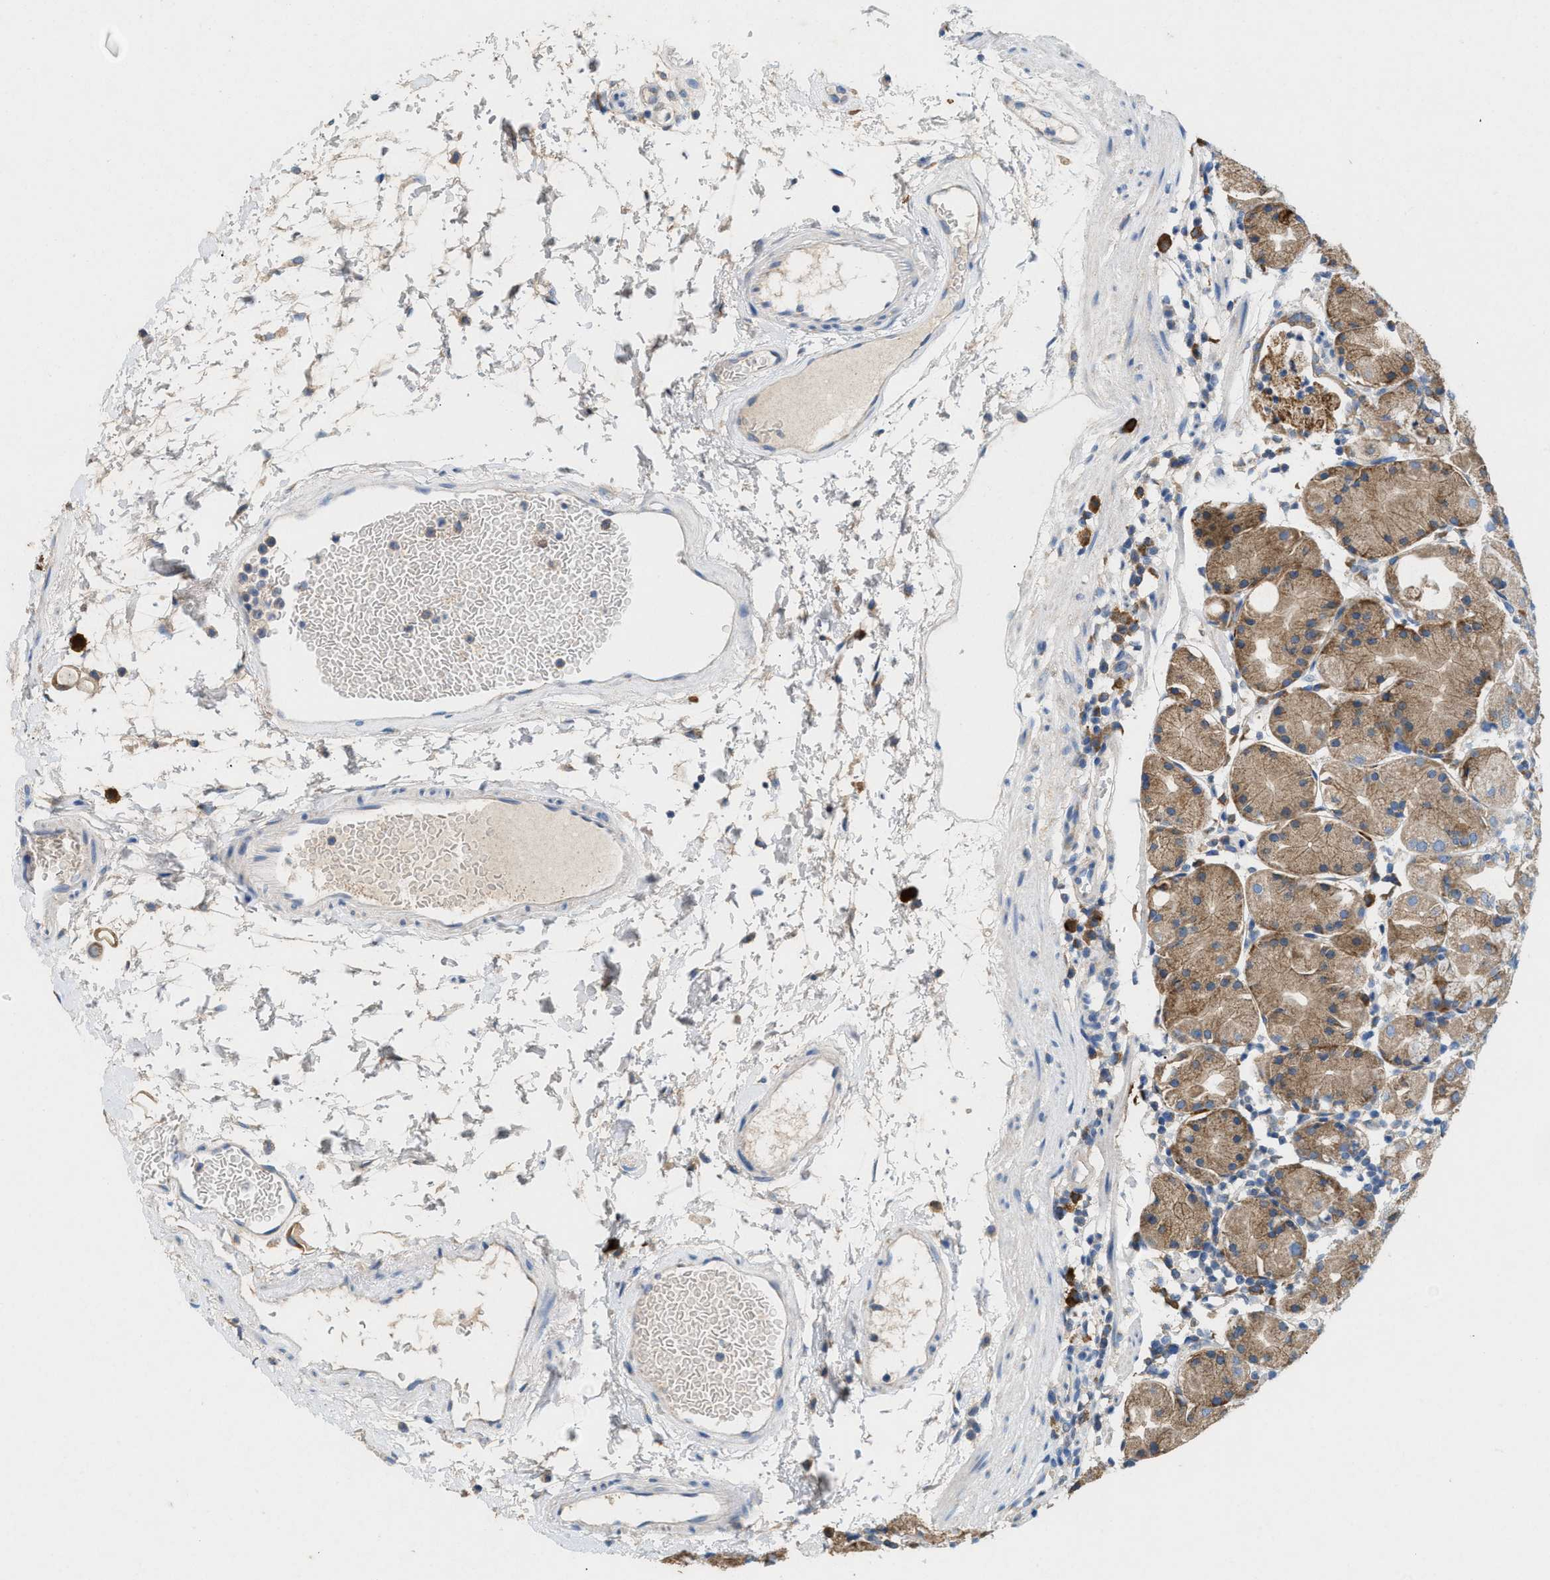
{"staining": {"intensity": "moderate", "quantity": "25%-75%", "location": "cytoplasmic/membranous"}, "tissue": "stomach", "cell_type": "Glandular cells", "image_type": "normal", "snomed": [{"axis": "morphology", "description": "Normal tissue, NOS"}, {"axis": "topography", "description": "Stomach"}, {"axis": "topography", "description": "Stomach, lower"}], "caption": "Stomach stained with DAB (3,3'-diaminobenzidine) immunohistochemistry (IHC) demonstrates medium levels of moderate cytoplasmic/membranous expression in about 25%-75% of glandular cells.", "gene": "DYNC2I1", "patient": {"sex": "female", "age": 75}}